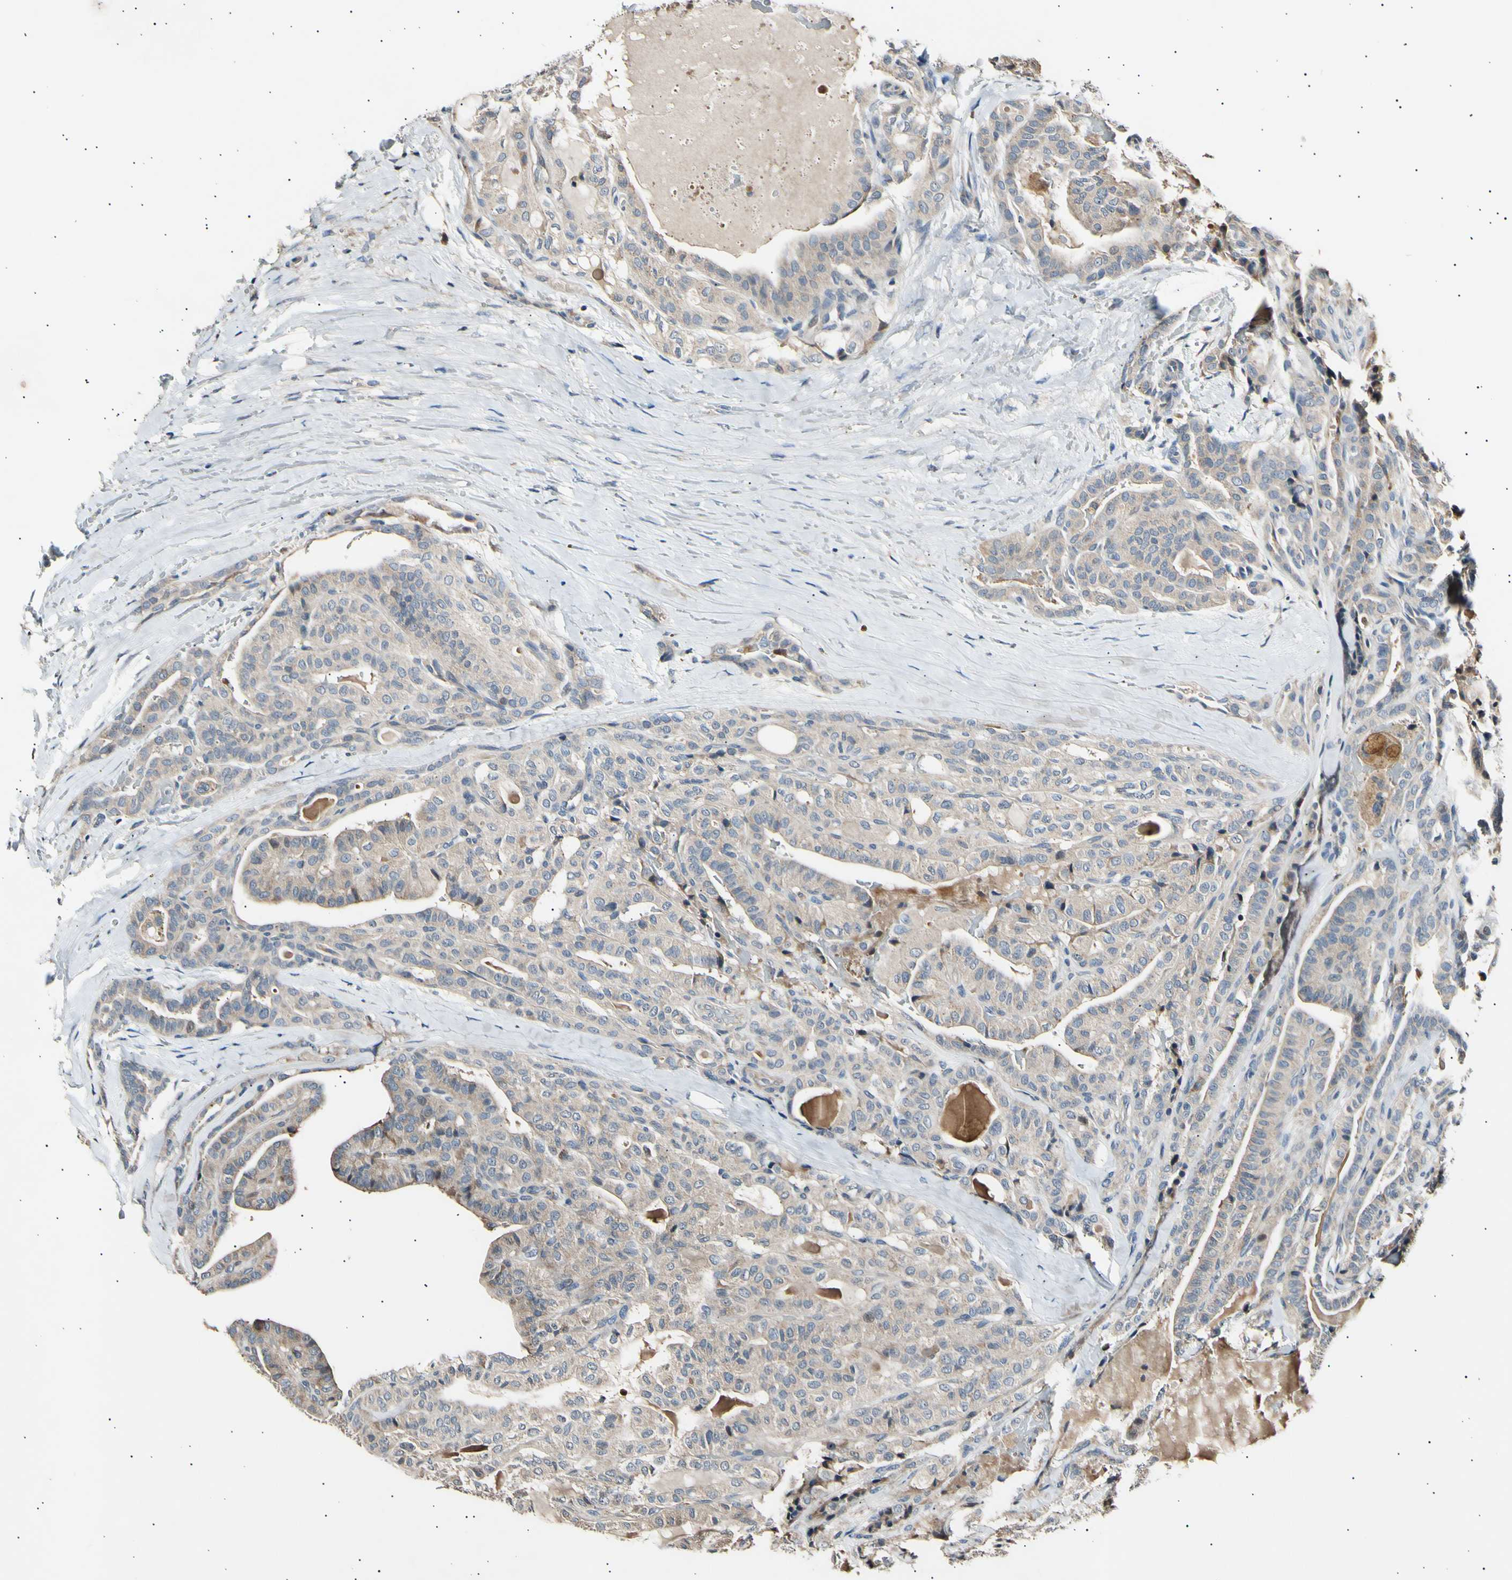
{"staining": {"intensity": "moderate", "quantity": ">75%", "location": "cytoplasmic/membranous"}, "tissue": "thyroid cancer", "cell_type": "Tumor cells", "image_type": "cancer", "snomed": [{"axis": "morphology", "description": "Papillary adenocarcinoma, NOS"}, {"axis": "topography", "description": "Thyroid gland"}], "caption": "Tumor cells exhibit moderate cytoplasmic/membranous positivity in approximately >75% of cells in thyroid cancer (papillary adenocarcinoma).", "gene": "ITGA6", "patient": {"sex": "male", "age": 77}}